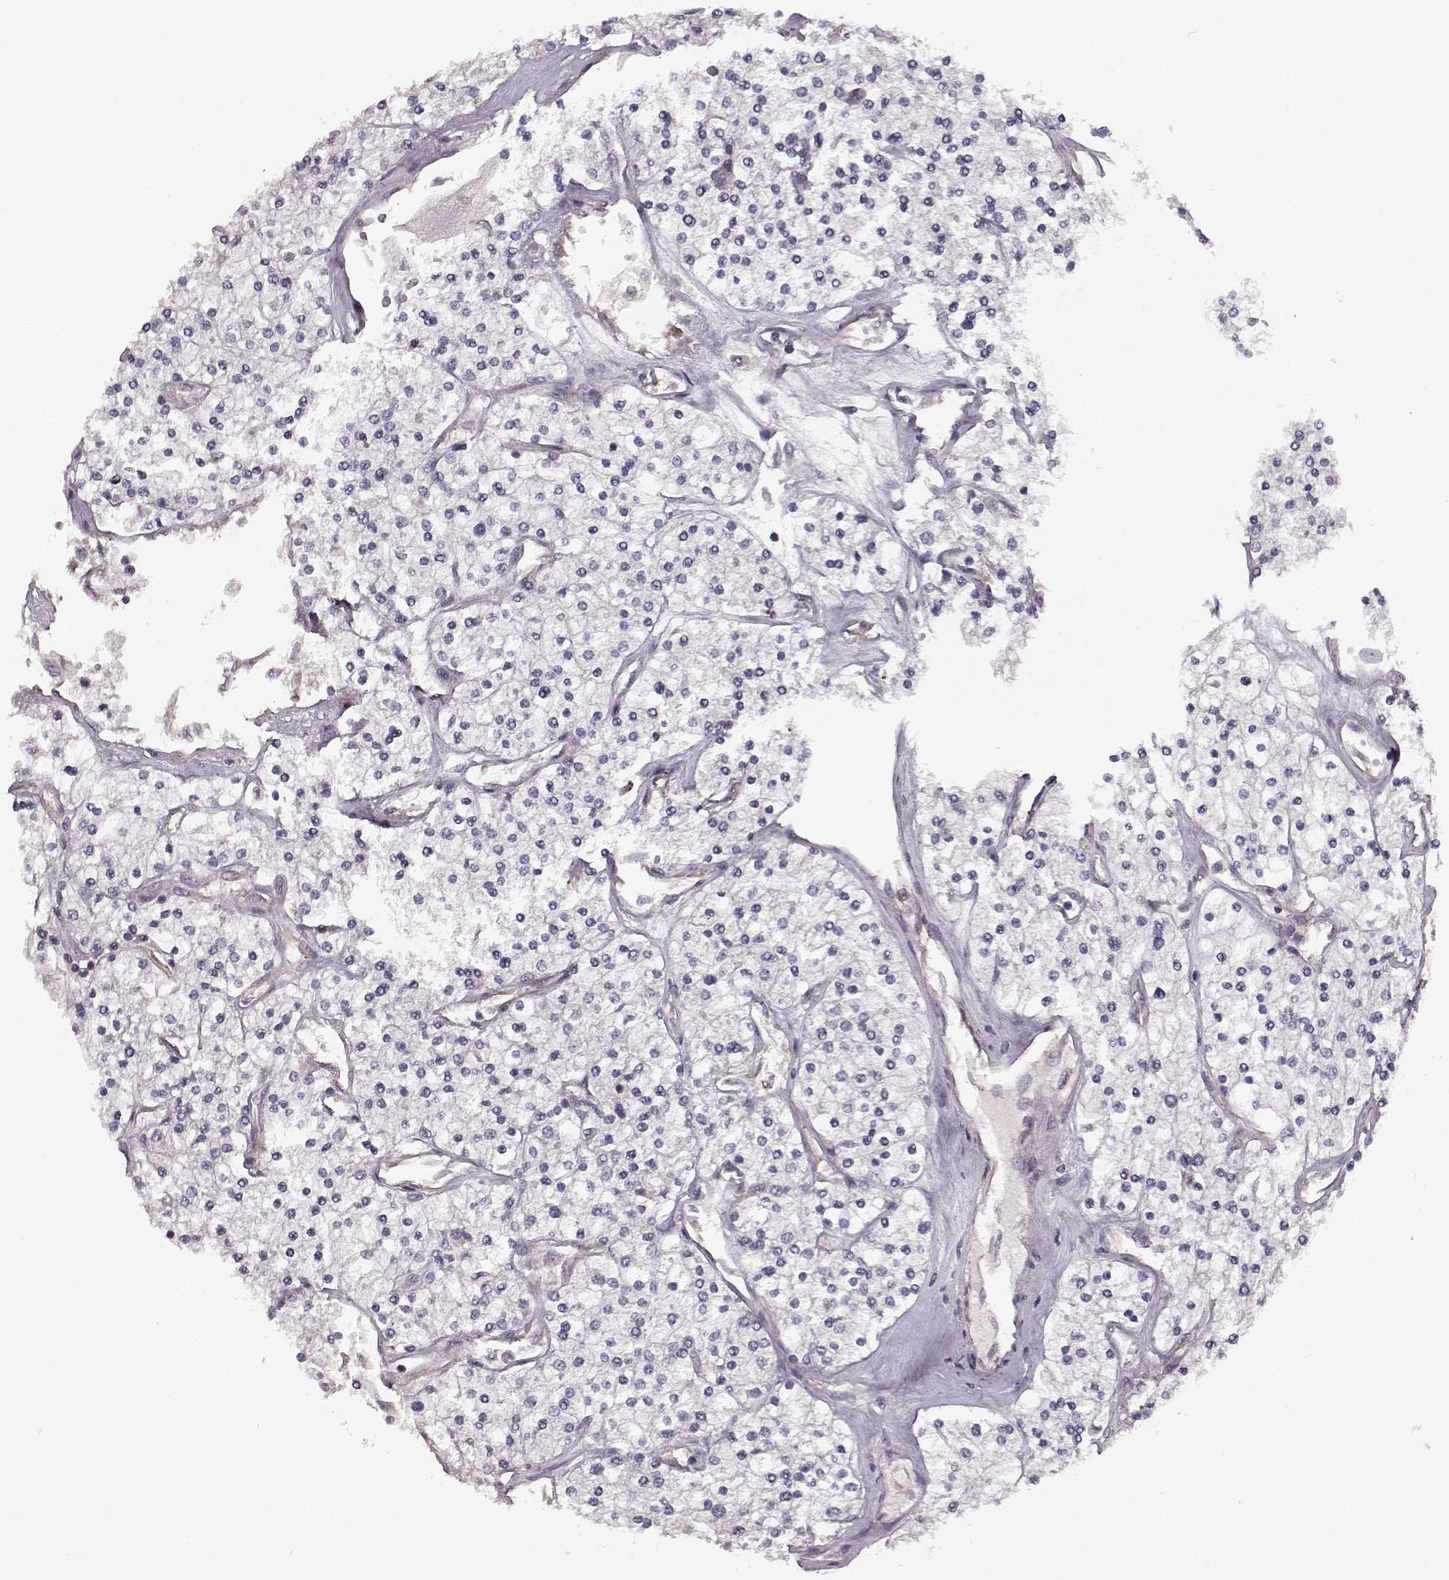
{"staining": {"intensity": "negative", "quantity": "none", "location": "none"}, "tissue": "renal cancer", "cell_type": "Tumor cells", "image_type": "cancer", "snomed": [{"axis": "morphology", "description": "Adenocarcinoma, NOS"}, {"axis": "topography", "description": "Kidney"}], "caption": "Tumor cells show no significant protein positivity in adenocarcinoma (renal).", "gene": "SLAIN2", "patient": {"sex": "male", "age": 80}}